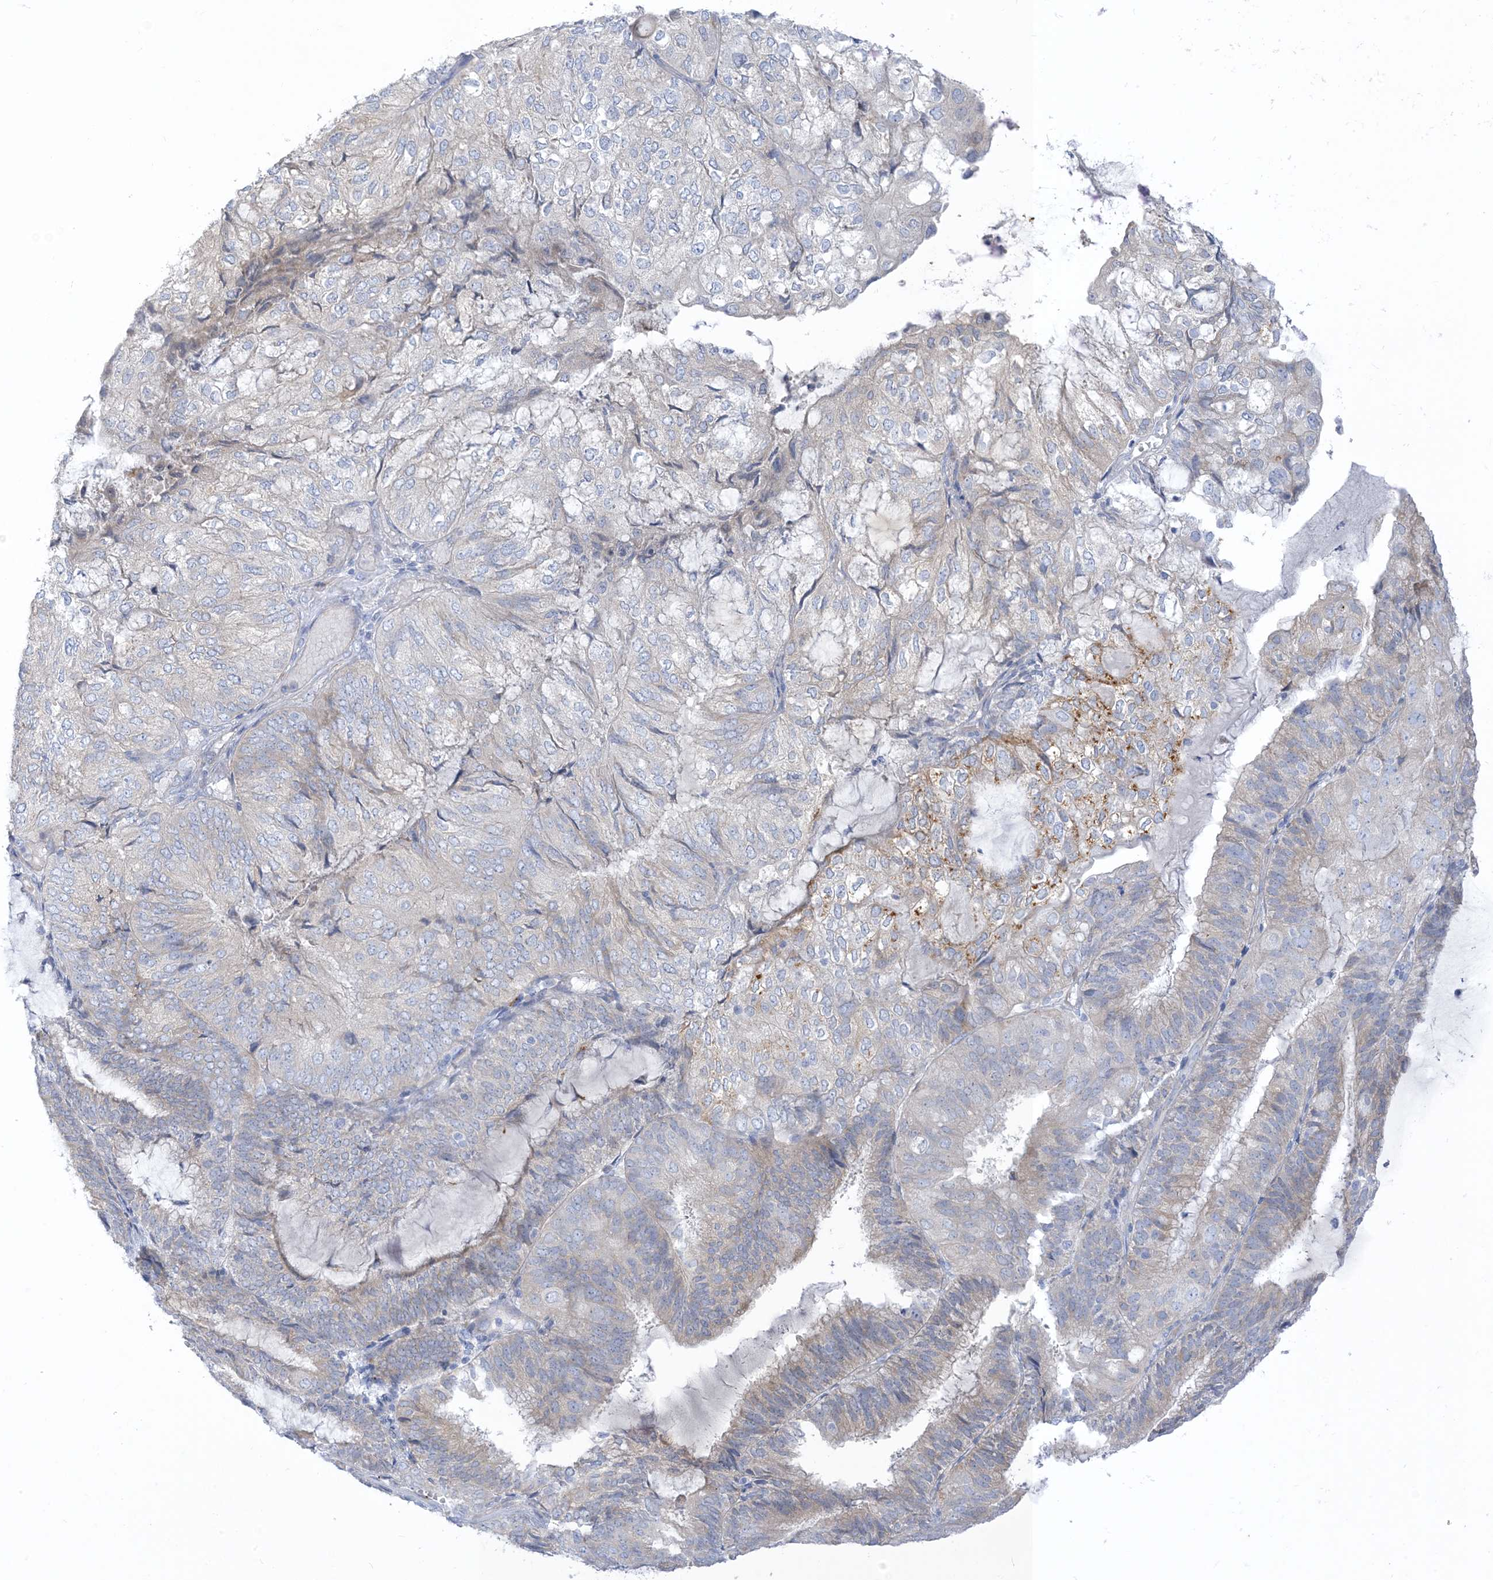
{"staining": {"intensity": "negative", "quantity": "none", "location": "none"}, "tissue": "endometrial cancer", "cell_type": "Tumor cells", "image_type": "cancer", "snomed": [{"axis": "morphology", "description": "Adenocarcinoma, NOS"}, {"axis": "topography", "description": "Endometrium"}], "caption": "Immunohistochemical staining of endometrial cancer exhibits no significant positivity in tumor cells.", "gene": "XIRP2", "patient": {"sex": "female", "age": 81}}